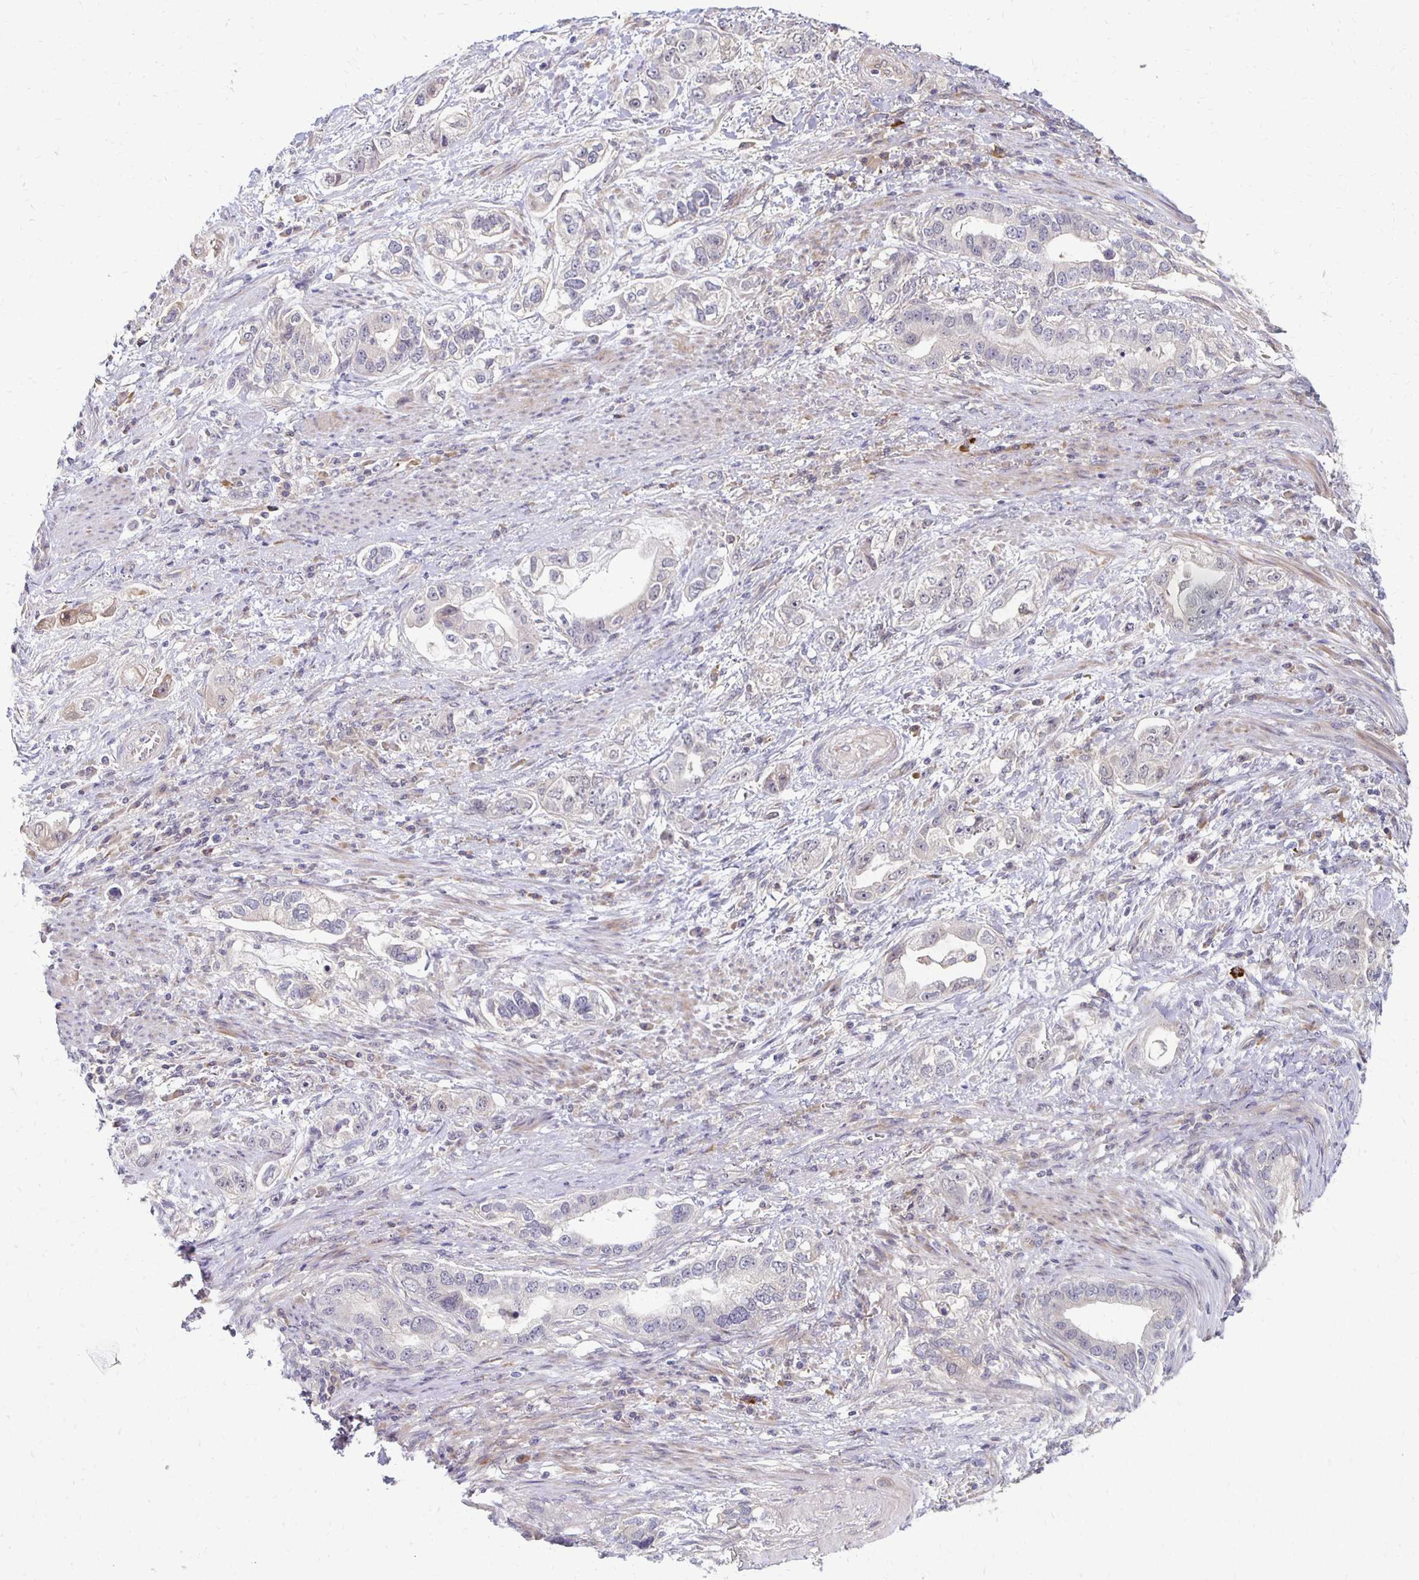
{"staining": {"intensity": "strong", "quantity": "<25%", "location": "cytoplasmic/membranous"}, "tissue": "stomach cancer", "cell_type": "Tumor cells", "image_type": "cancer", "snomed": [{"axis": "morphology", "description": "Adenocarcinoma, NOS"}, {"axis": "topography", "description": "Stomach, lower"}], "caption": "Stomach cancer stained with a brown dye shows strong cytoplasmic/membranous positive positivity in about <25% of tumor cells.", "gene": "PRKCB", "patient": {"sex": "female", "age": 93}}